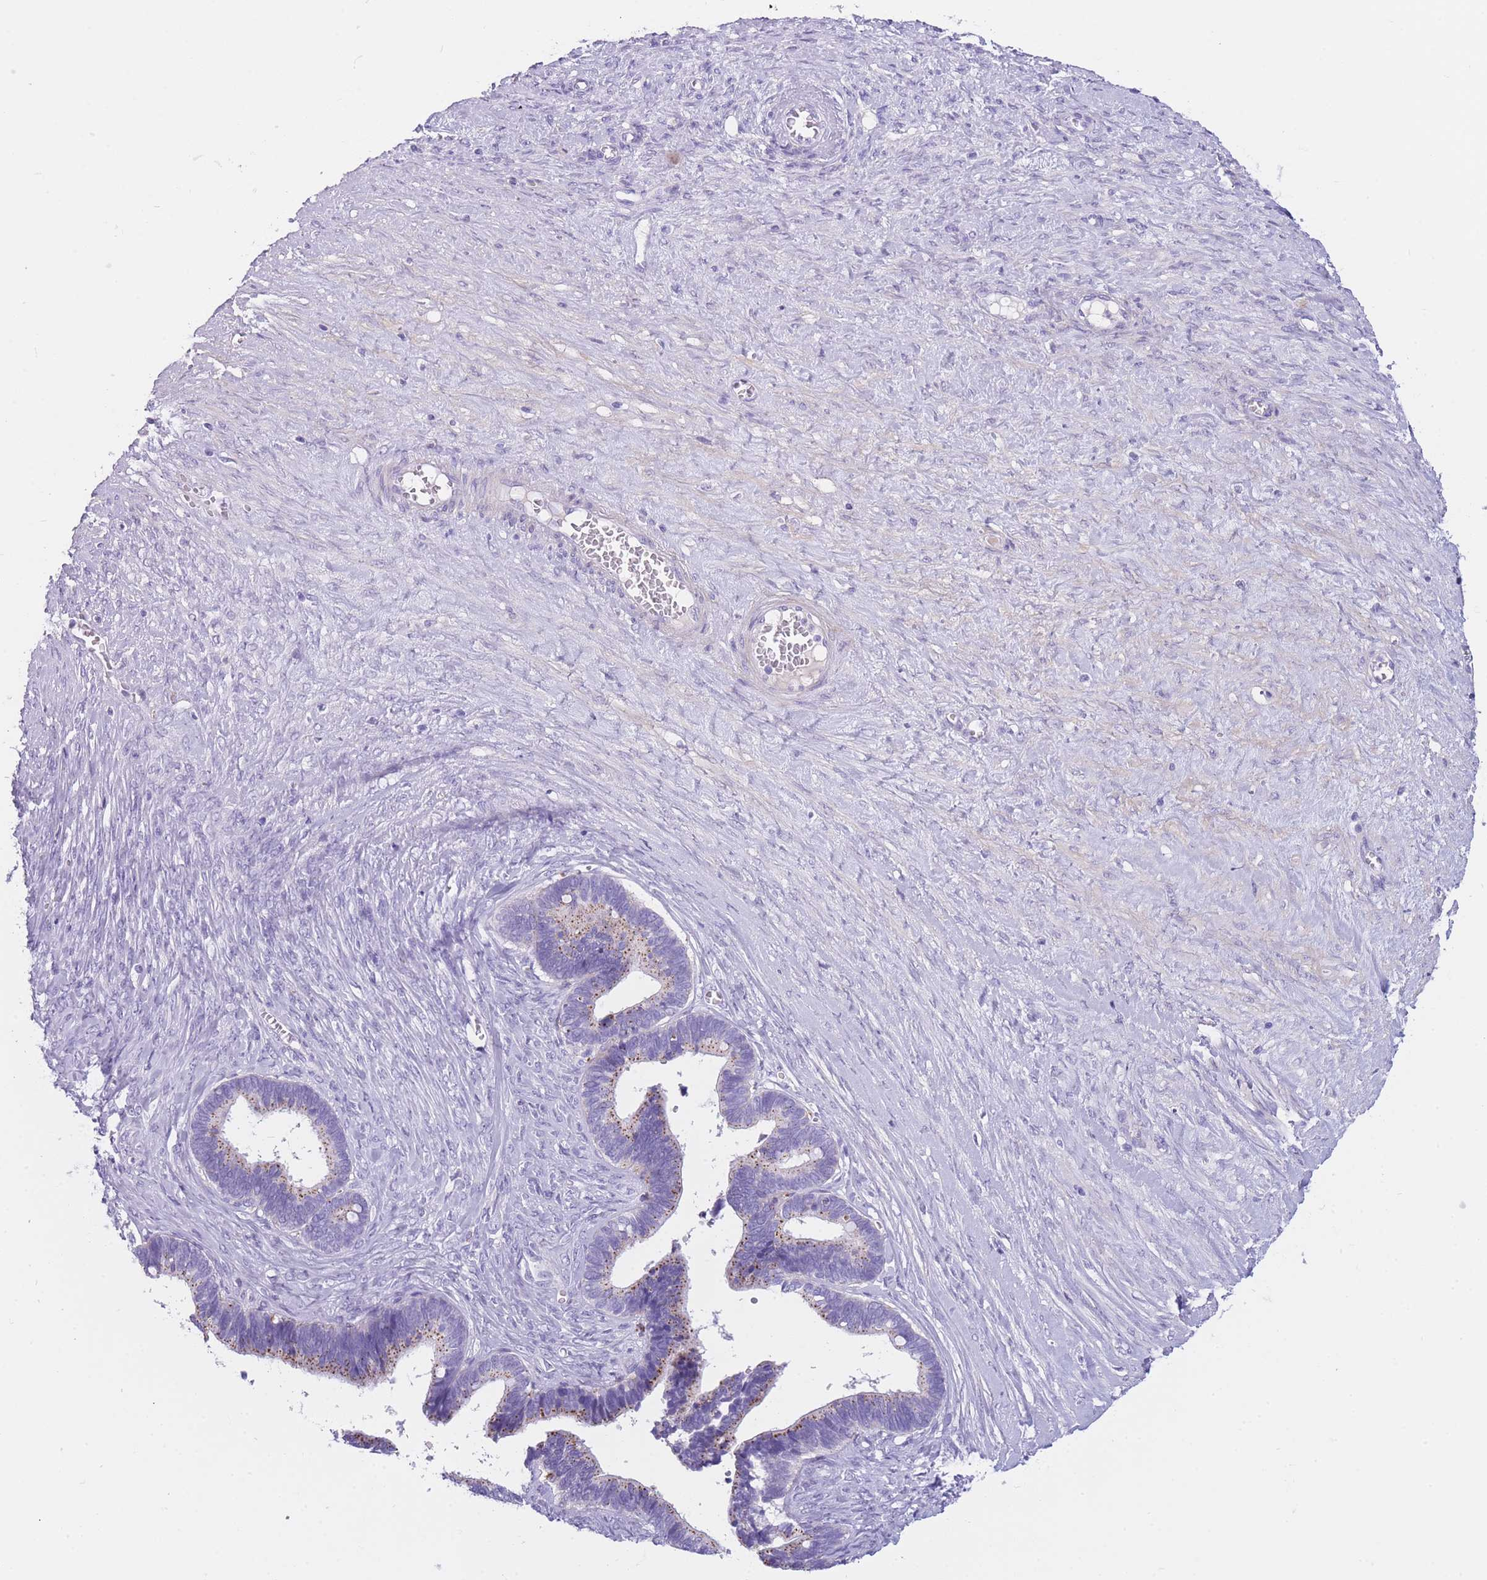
{"staining": {"intensity": "moderate", "quantity": "25%-75%", "location": "cytoplasmic/membranous"}, "tissue": "ovarian cancer", "cell_type": "Tumor cells", "image_type": "cancer", "snomed": [{"axis": "morphology", "description": "Cystadenocarcinoma, serous, NOS"}, {"axis": "topography", "description": "Ovary"}], "caption": "The image shows a brown stain indicating the presence of a protein in the cytoplasmic/membranous of tumor cells in serous cystadenocarcinoma (ovarian). (IHC, brightfield microscopy, high magnification).", "gene": "PLBD1", "patient": {"sex": "female", "age": 56}}